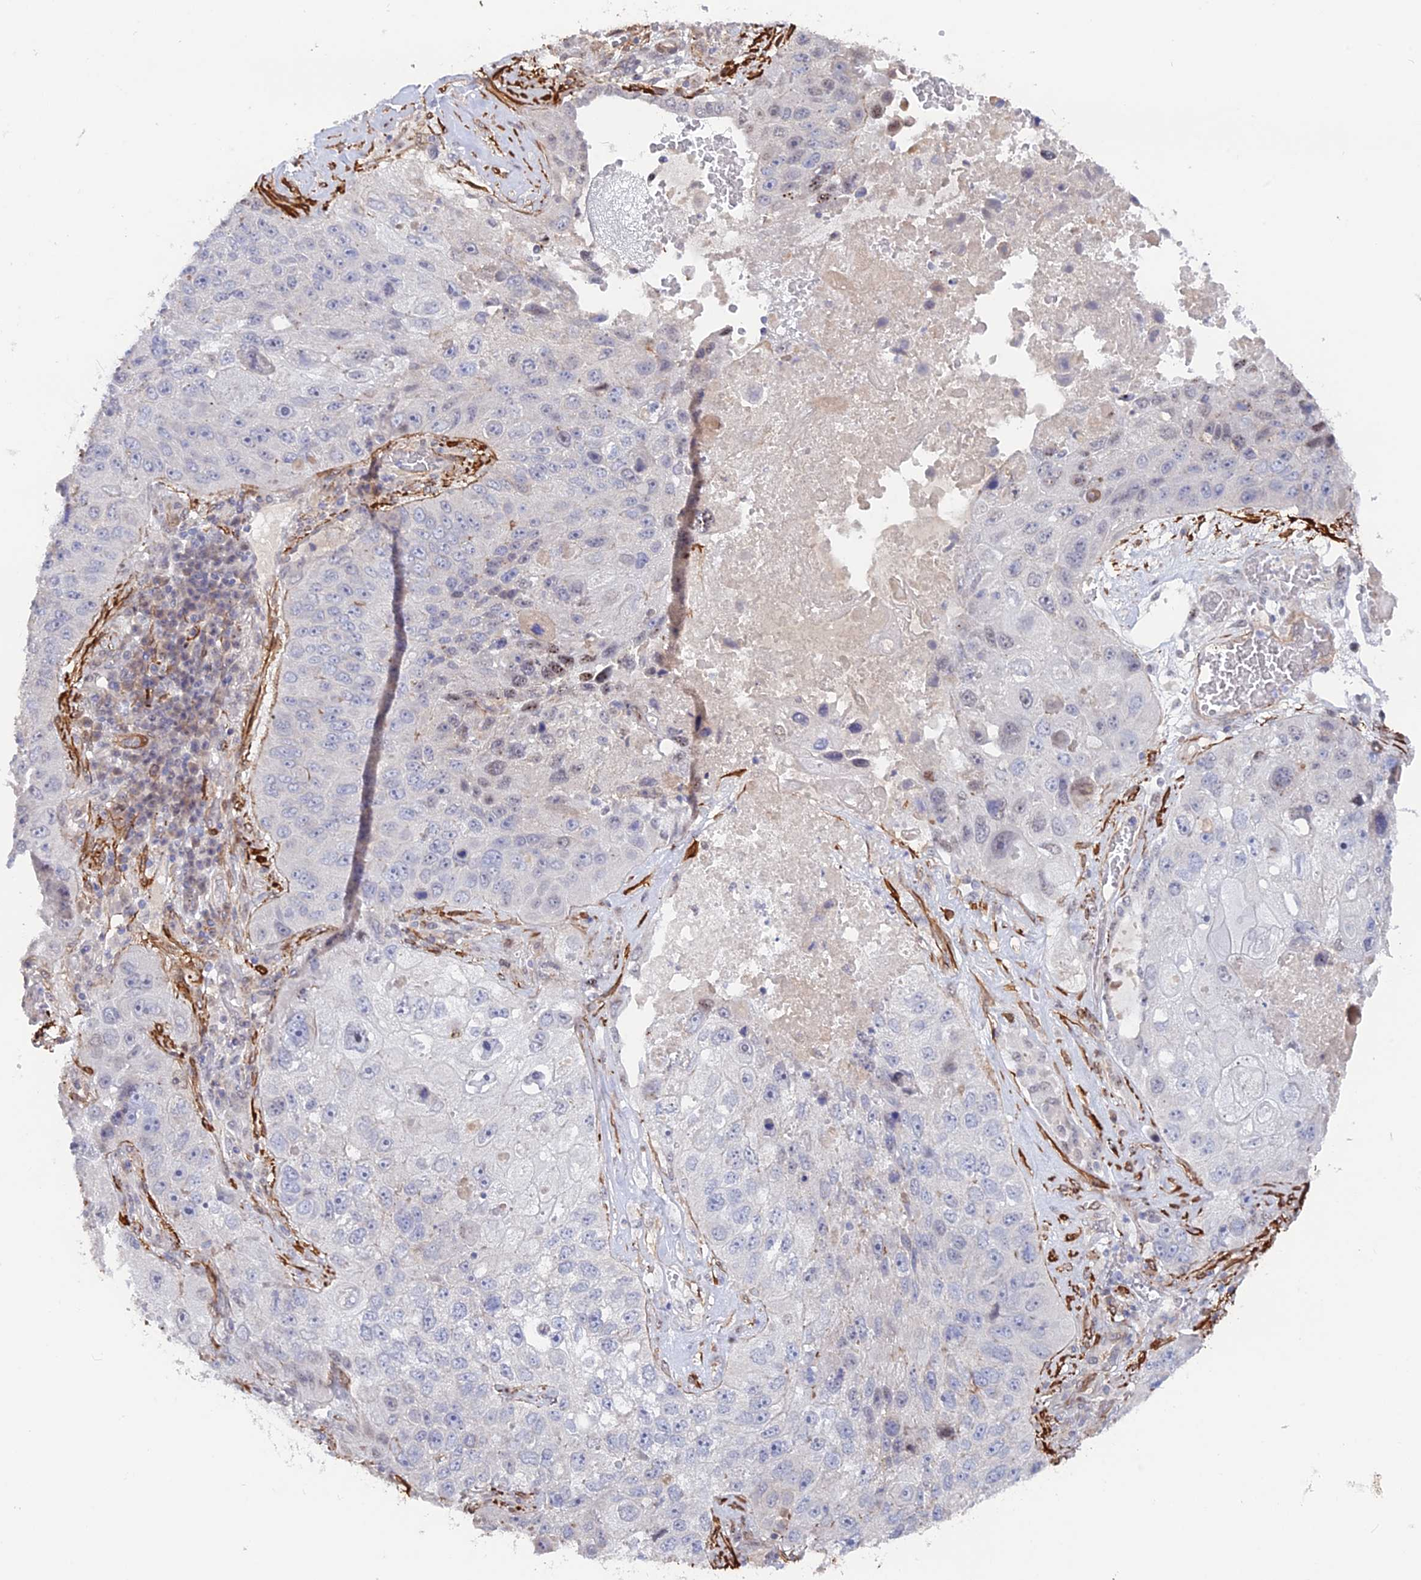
{"staining": {"intensity": "negative", "quantity": "none", "location": "none"}, "tissue": "lung cancer", "cell_type": "Tumor cells", "image_type": "cancer", "snomed": [{"axis": "morphology", "description": "Squamous cell carcinoma, NOS"}, {"axis": "topography", "description": "Lung"}], "caption": "Histopathology image shows no significant protein staining in tumor cells of lung cancer (squamous cell carcinoma). The staining is performed using DAB (3,3'-diaminobenzidine) brown chromogen with nuclei counter-stained in using hematoxylin.", "gene": "CCDC154", "patient": {"sex": "male", "age": 61}}